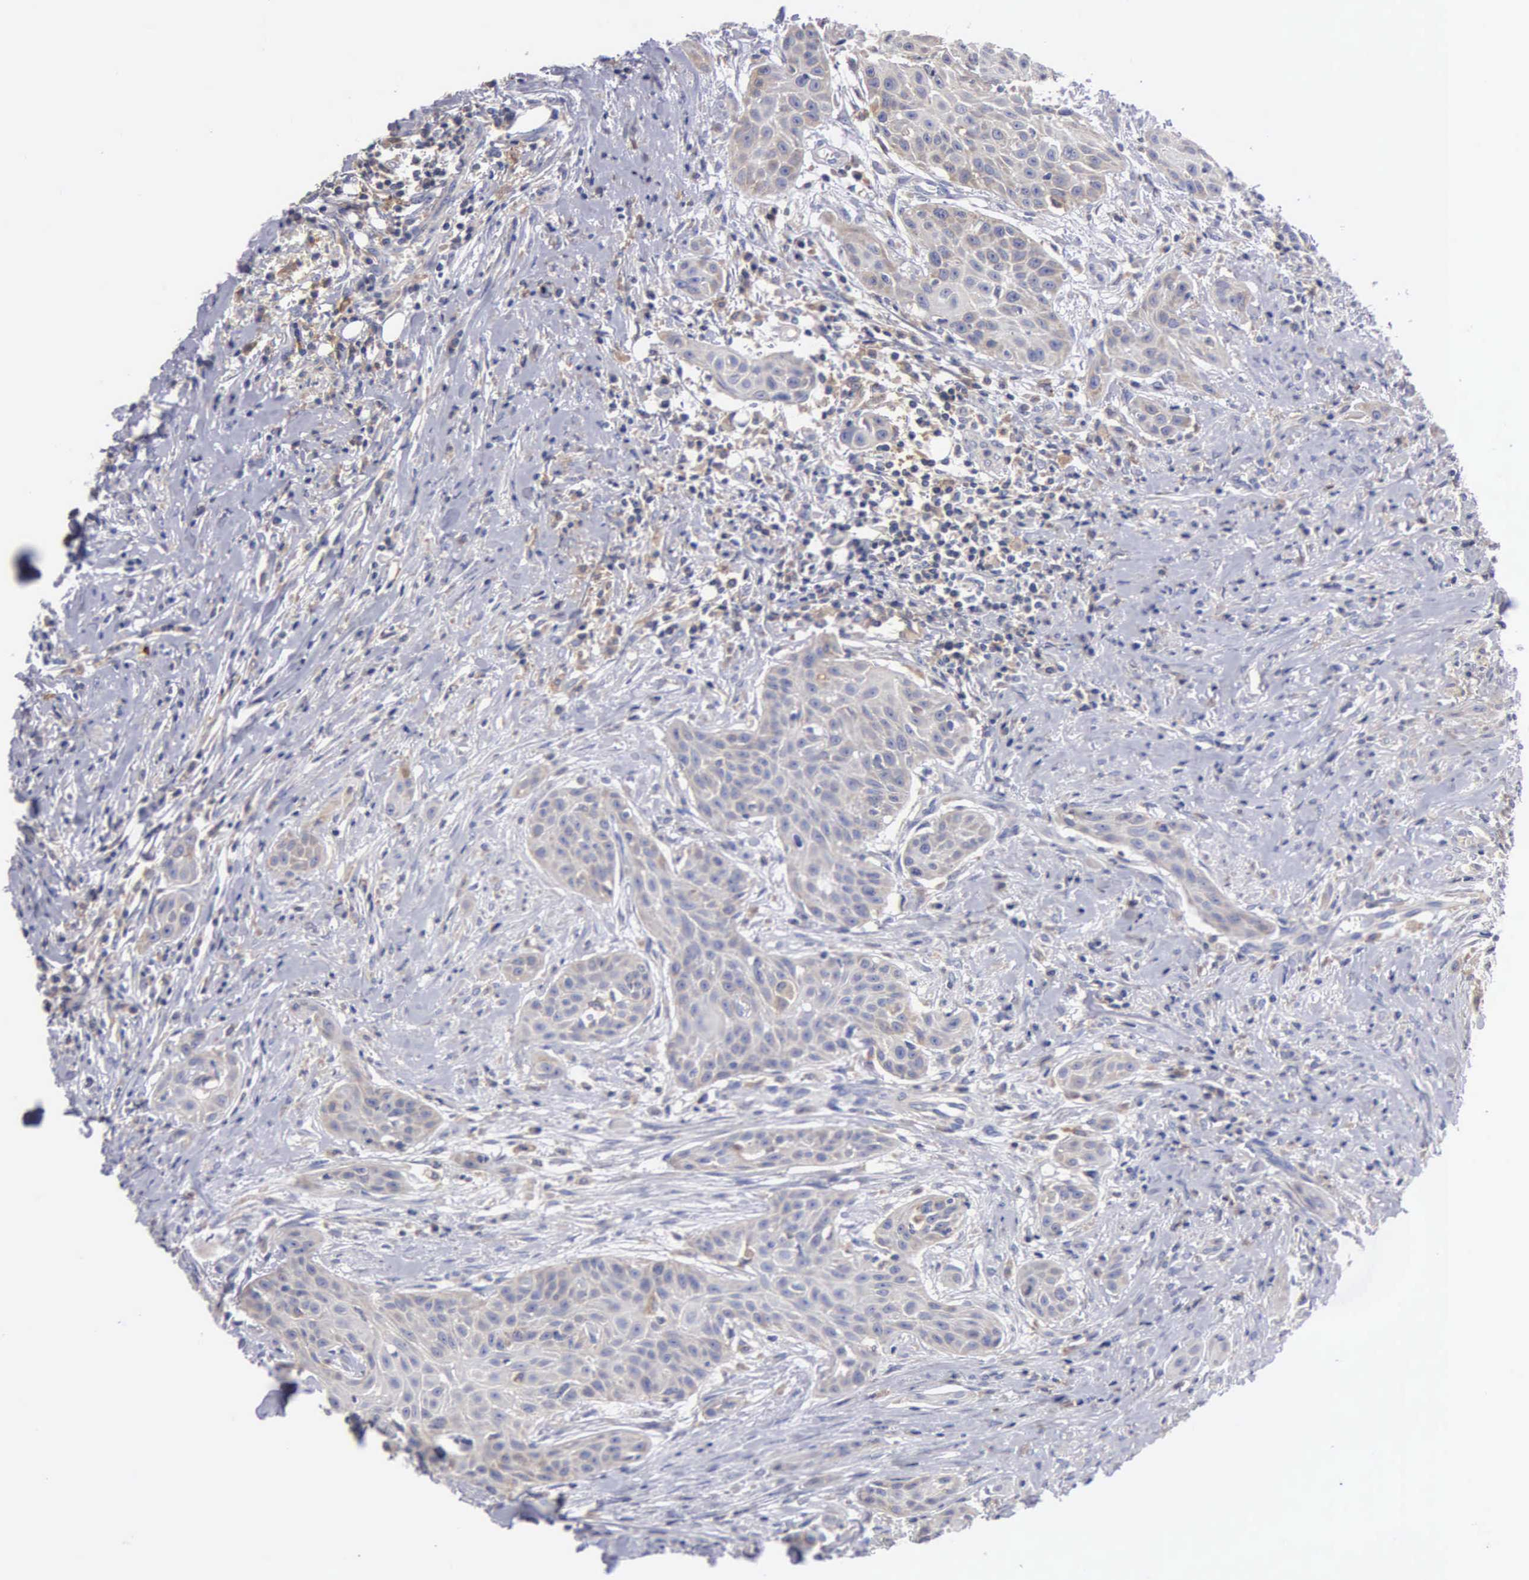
{"staining": {"intensity": "weak", "quantity": ">75%", "location": "cytoplasmic/membranous"}, "tissue": "head and neck cancer", "cell_type": "Tumor cells", "image_type": "cancer", "snomed": [{"axis": "morphology", "description": "Squamous cell carcinoma, NOS"}, {"axis": "morphology", "description": "Squamous cell carcinoma, metastatic, NOS"}, {"axis": "topography", "description": "Lymph node"}, {"axis": "topography", "description": "Salivary gland"}, {"axis": "topography", "description": "Head-Neck"}], "caption": "Protein staining of head and neck cancer (squamous cell carcinoma) tissue displays weak cytoplasmic/membranous positivity in about >75% of tumor cells. The protein is shown in brown color, while the nuclei are stained blue.", "gene": "PTGS2", "patient": {"sex": "female", "age": 74}}